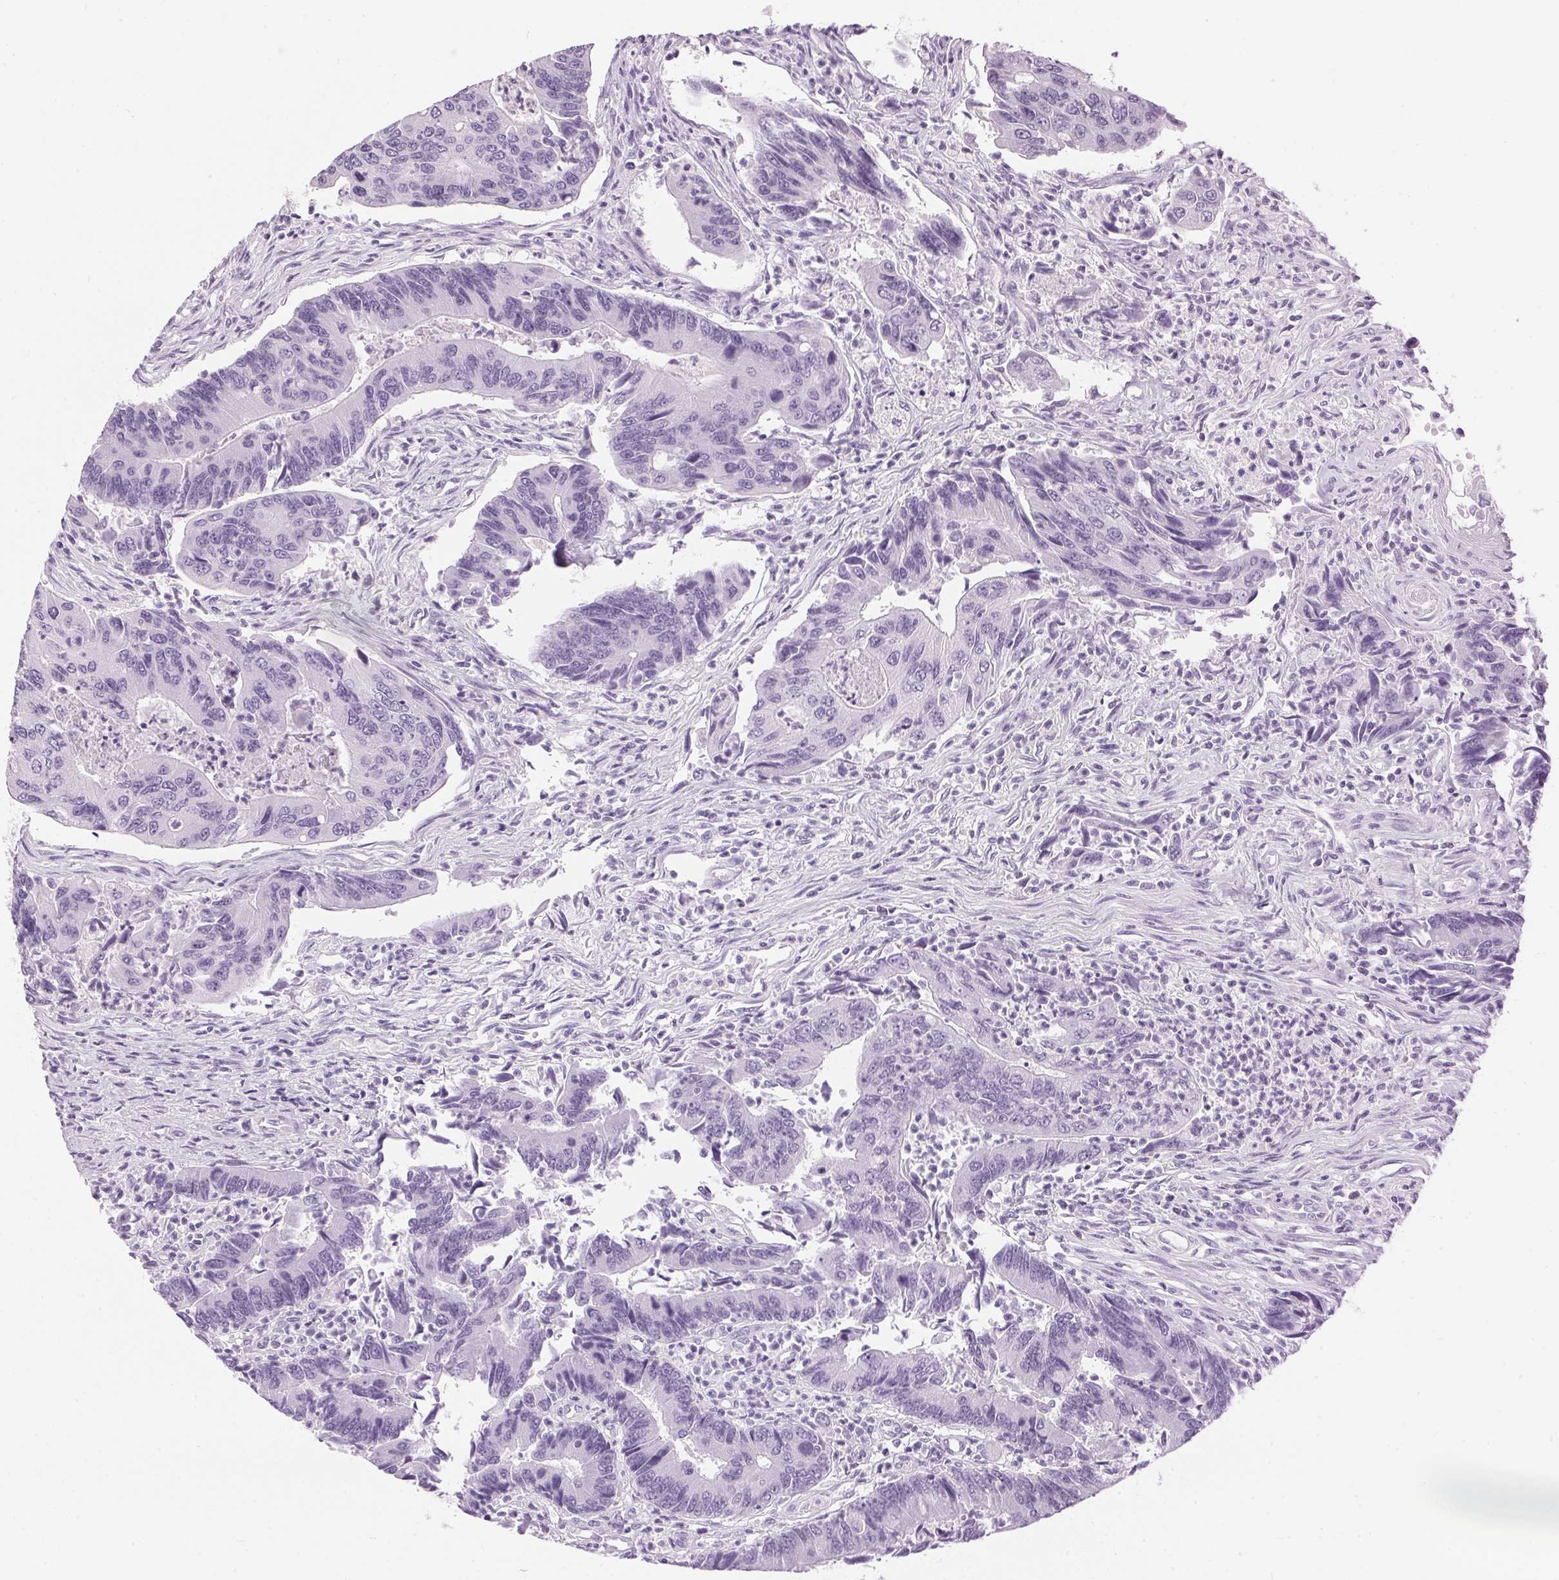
{"staining": {"intensity": "negative", "quantity": "none", "location": "none"}, "tissue": "colorectal cancer", "cell_type": "Tumor cells", "image_type": "cancer", "snomed": [{"axis": "morphology", "description": "Adenocarcinoma, NOS"}, {"axis": "topography", "description": "Colon"}], "caption": "An immunohistochemistry (IHC) image of colorectal cancer (adenocarcinoma) is shown. There is no staining in tumor cells of colorectal cancer (adenocarcinoma).", "gene": "SP7", "patient": {"sex": "female", "age": 67}}